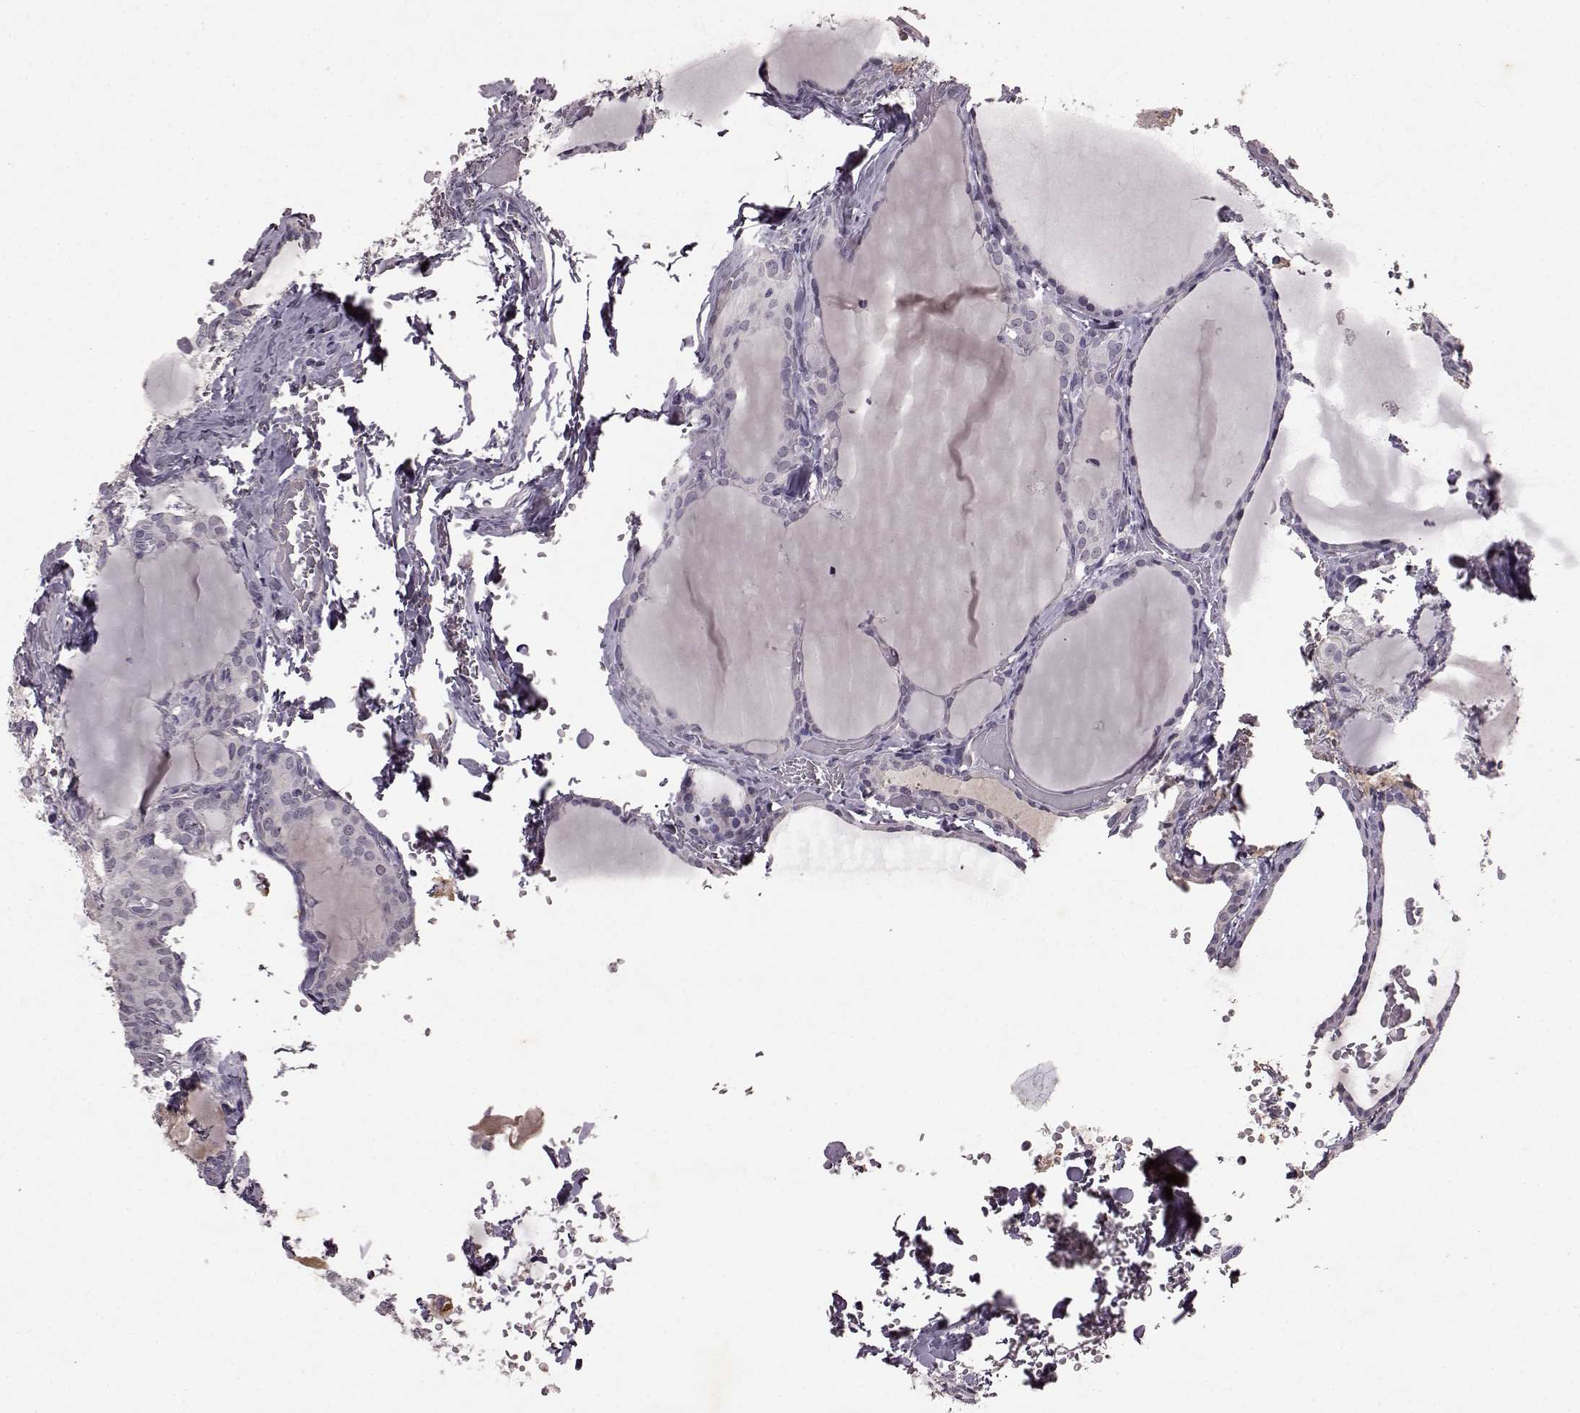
{"staining": {"intensity": "negative", "quantity": "none", "location": "none"}, "tissue": "thyroid cancer", "cell_type": "Tumor cells", "image_type": "cancer", "snomed": [{"axis": "morphology", "description": "Papillary adenocarcinoma, NOS"}, {"axis": "topography", "description": "Thyroid gland"}], "caption": "Immunohistochemistry (IHC) histopathology image of thyroid papillary adenocarcinoma stained for a protein (brown), which exhibits no staining in tumor cells.", "gene": "FRRS1L", "patient": {"sex": "male", "age": 20}}